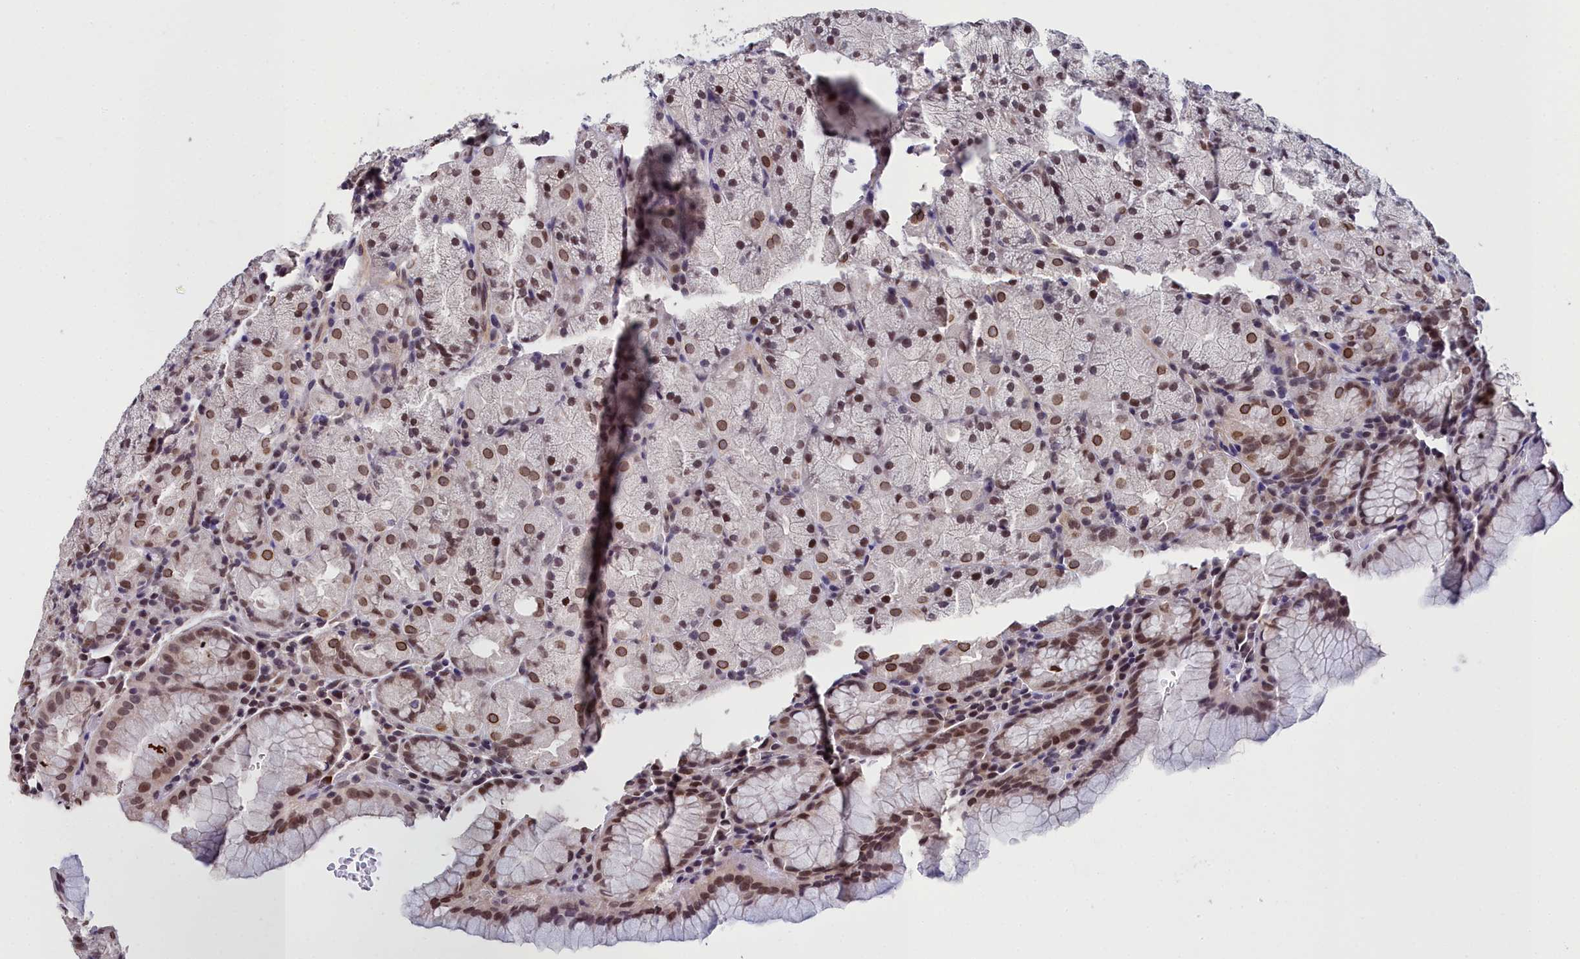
{"staining": {"intensity": "moderate", "quantity": ">75%", "location": "nuclear"}, "tissue": "stomach", "cell_type": "Glandular cells", "image_type": "normal", "snomed": [{"axis": "morphology", "description": "Normal tissue, NOS"}, {"axis": "topography", "description": "Stomach, upper"}, {"axis": "topography", "description": "Stomach, lower"}], "caption": "A brown stain highlights moderate nuclear staining of a protein in glandular cells of unremarkable human stomach. The staining was performed using DAB to visualize the protein expression in brown, while the nuclei were stained in blue with hematoxylin (Magnification: 20x).", "gene": "CCDC97", "patient": {"sex": "male", "age": 80}}